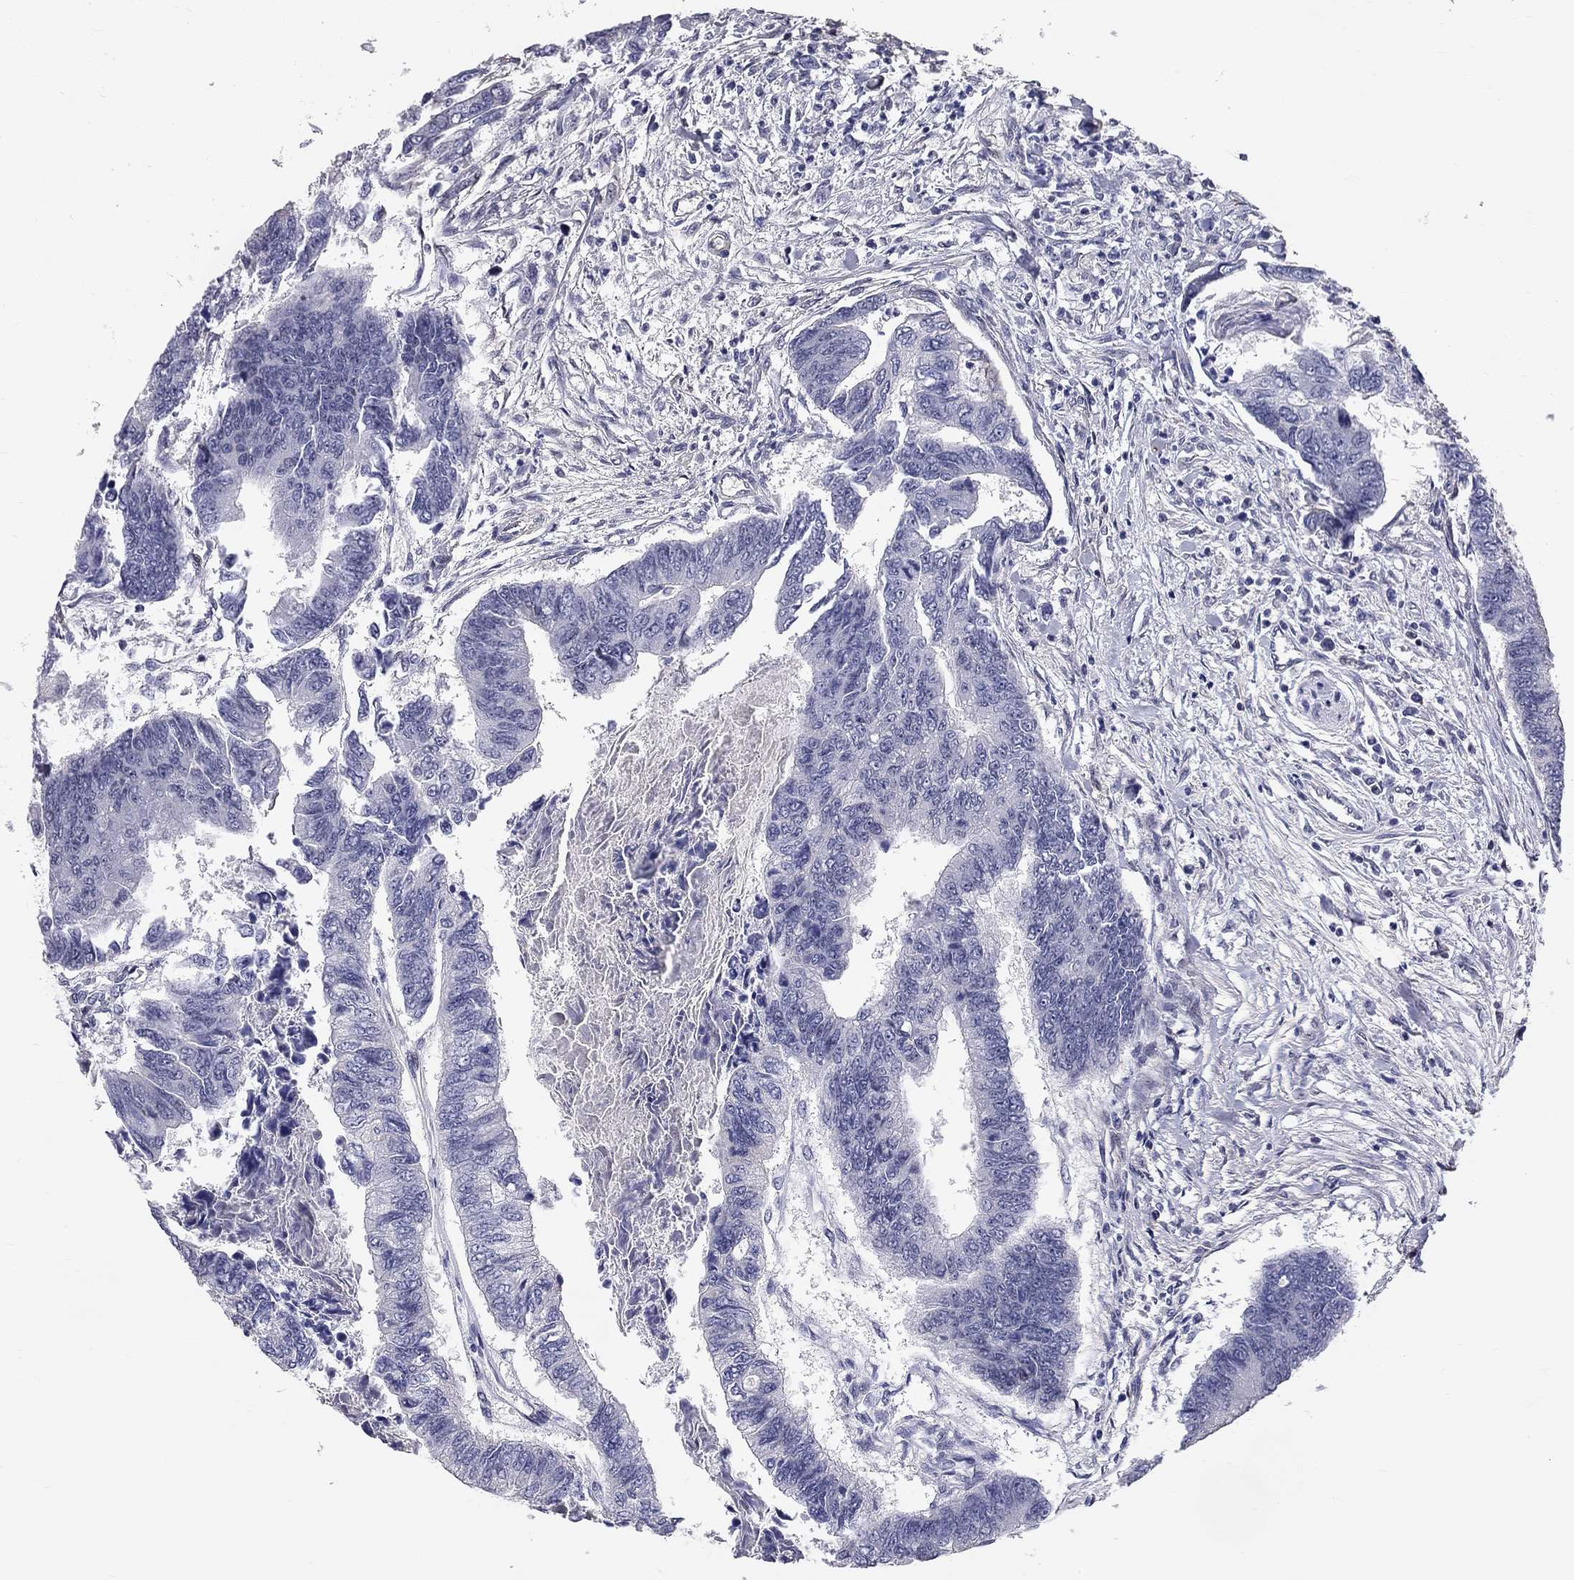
{"staining": {"intensity": "negative", "quantity": "none", "location": "none"}, "tissue": "colorectal cancer", "cell_type": "Tumor cells", "image_type": "cancer", "snomed": [{"axis": "morphology", "description": "Adenocarcinoma, NOS"}, {"axis": "topography", "description": "Colon"}], "caption": "The micrograph demonstrates no staining of tumor cells in colorectal cancer (adenocarcinoma). (DAB immunohistochemistry (IHC) with hematoxylin counter stain).", "gene": "GJB4", "patient": {"sex": "female", "age": 65}}